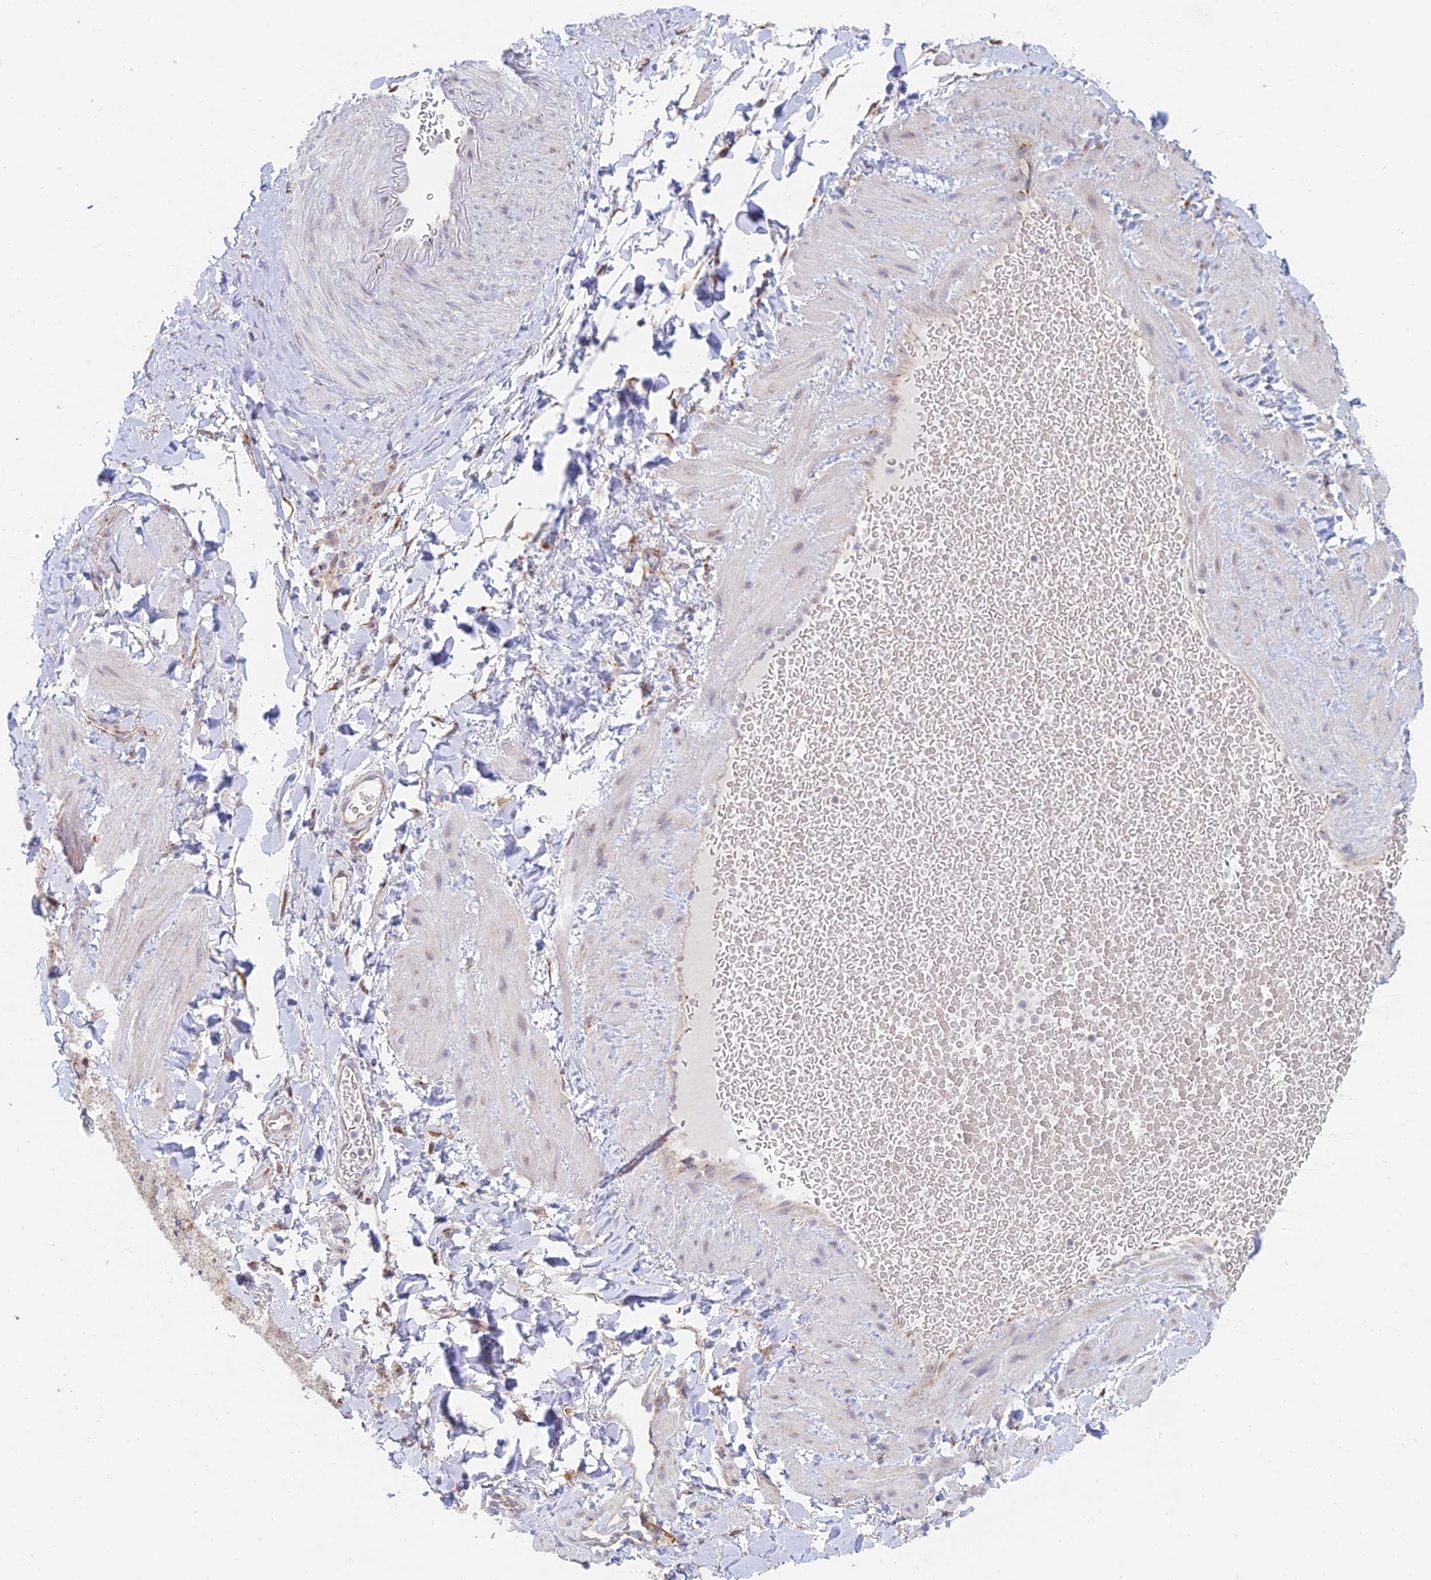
{"staining": {"intensity": "negative", "quantity": "none", "location": "none"}, "tissue": "adipose tissue", "cell_type": "Adipocytes", "image_type": "normal", "snomed": [{"axis": "morphology", "description": "Normal tissue, NOS"}, {"axis": "topography", "description": "Soft tissue"}, {"axis": "topography", "description": "Vascular tissue"}], "caption": "Photomicrograph shows no protein staining in adipocytes of unremarkable adipose tissue.", "gene": "ENSG00000267561", "patient": {"sex": "male", "age": 54}}